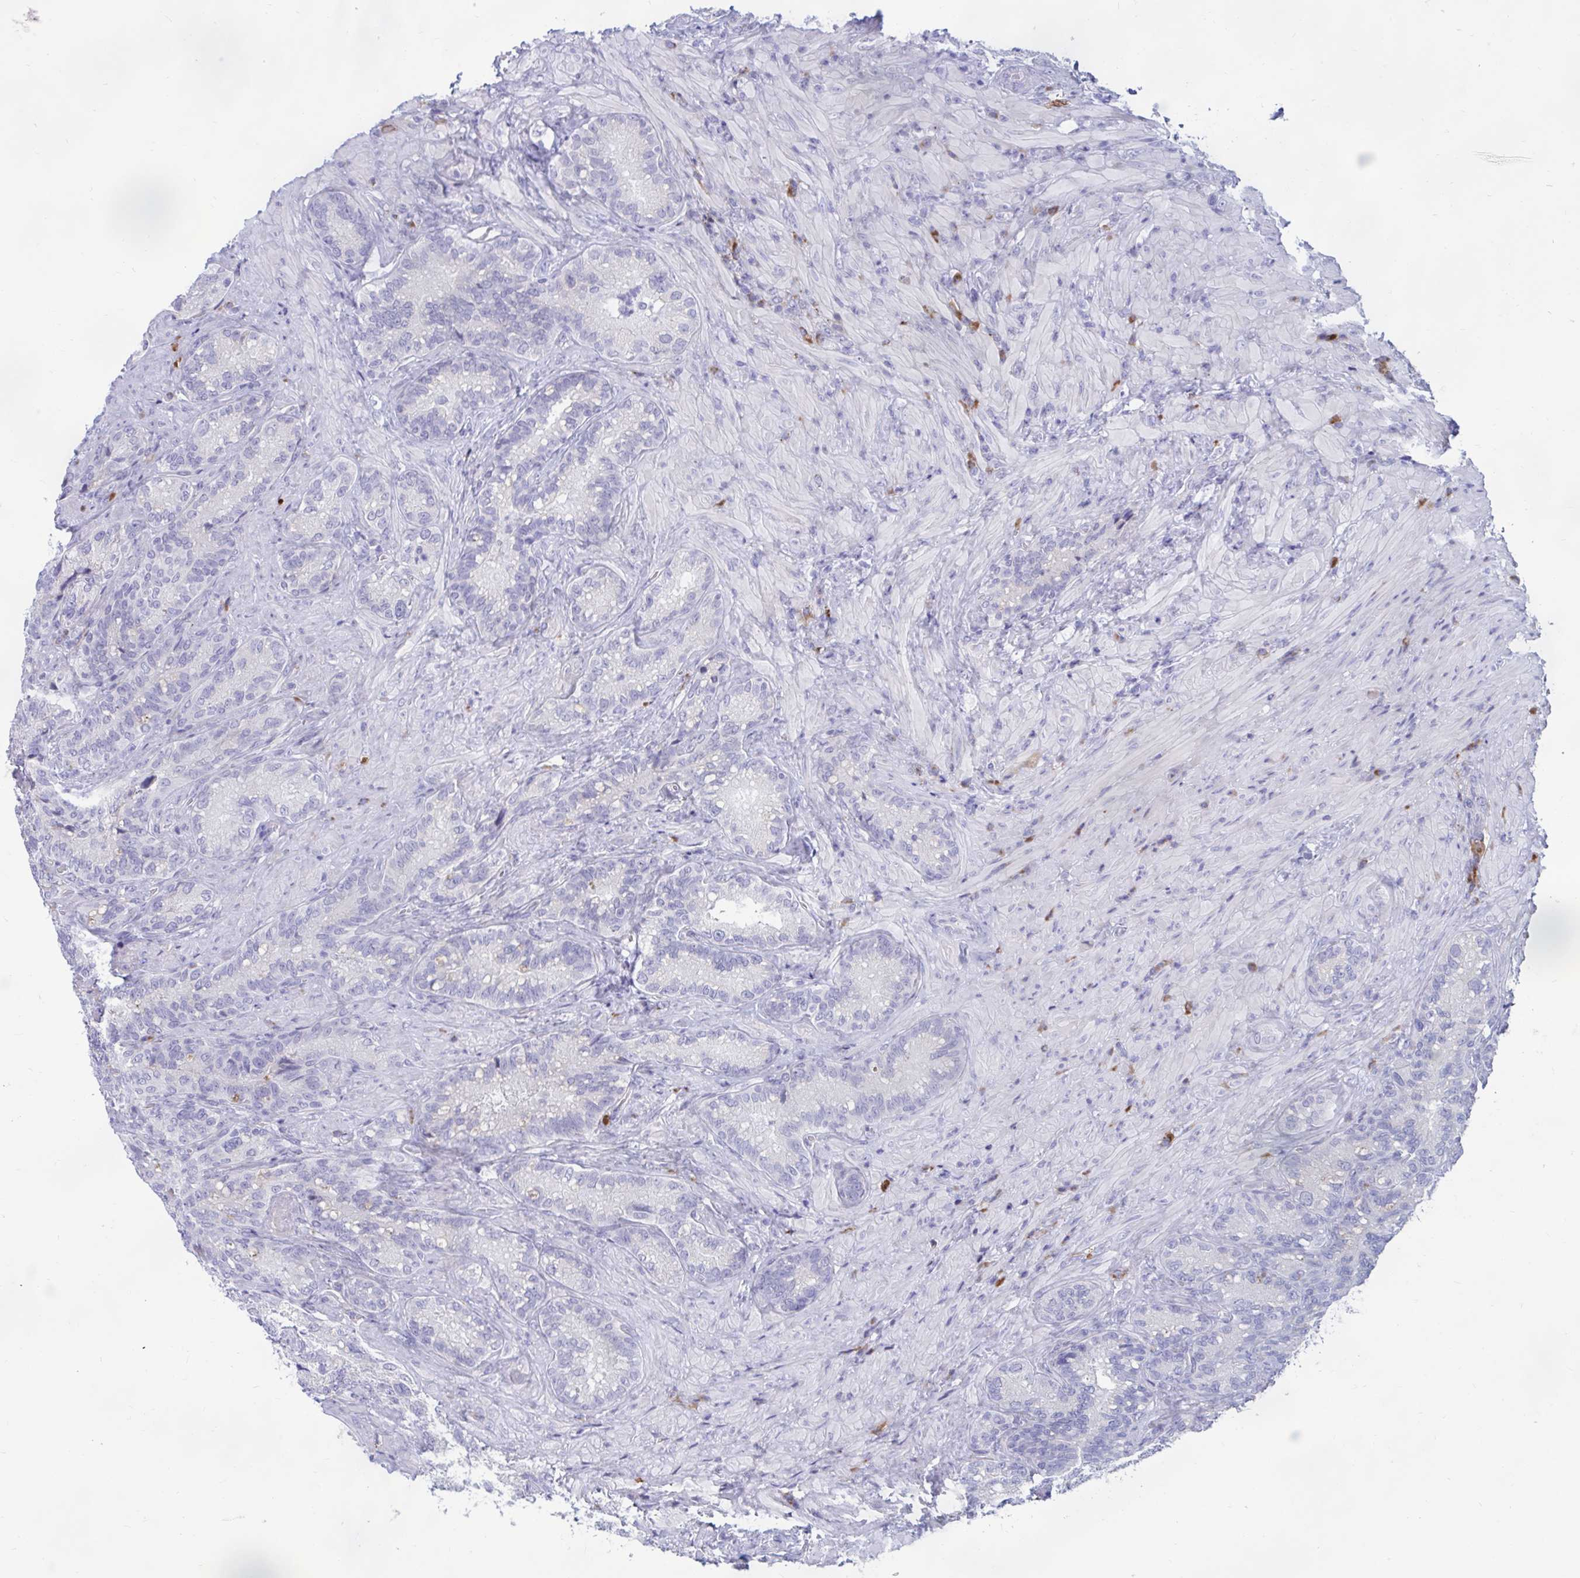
{"staining": {"intensity": "negative", "quantity": "none", "location": "none"}, "tissue": "seminal vesicle", "cell_type": "Glandular cells", "image_type": "normal", "snomed": [{"axis": "morphology", "description": "Normal tissue, NOS"}, {"axis": "topography", "description": "Seminal veicle"}], "caption": "Immunohistochemistry (IHC) image of normal seminal vesicle stained for a protein (brown), which demonstrates no expression in glandular cells. (Immunohistochemistry, brightfield microscopy, high magnification).", "gene": "FAM219B", "patient": {"sex": "male", "age": 68}}